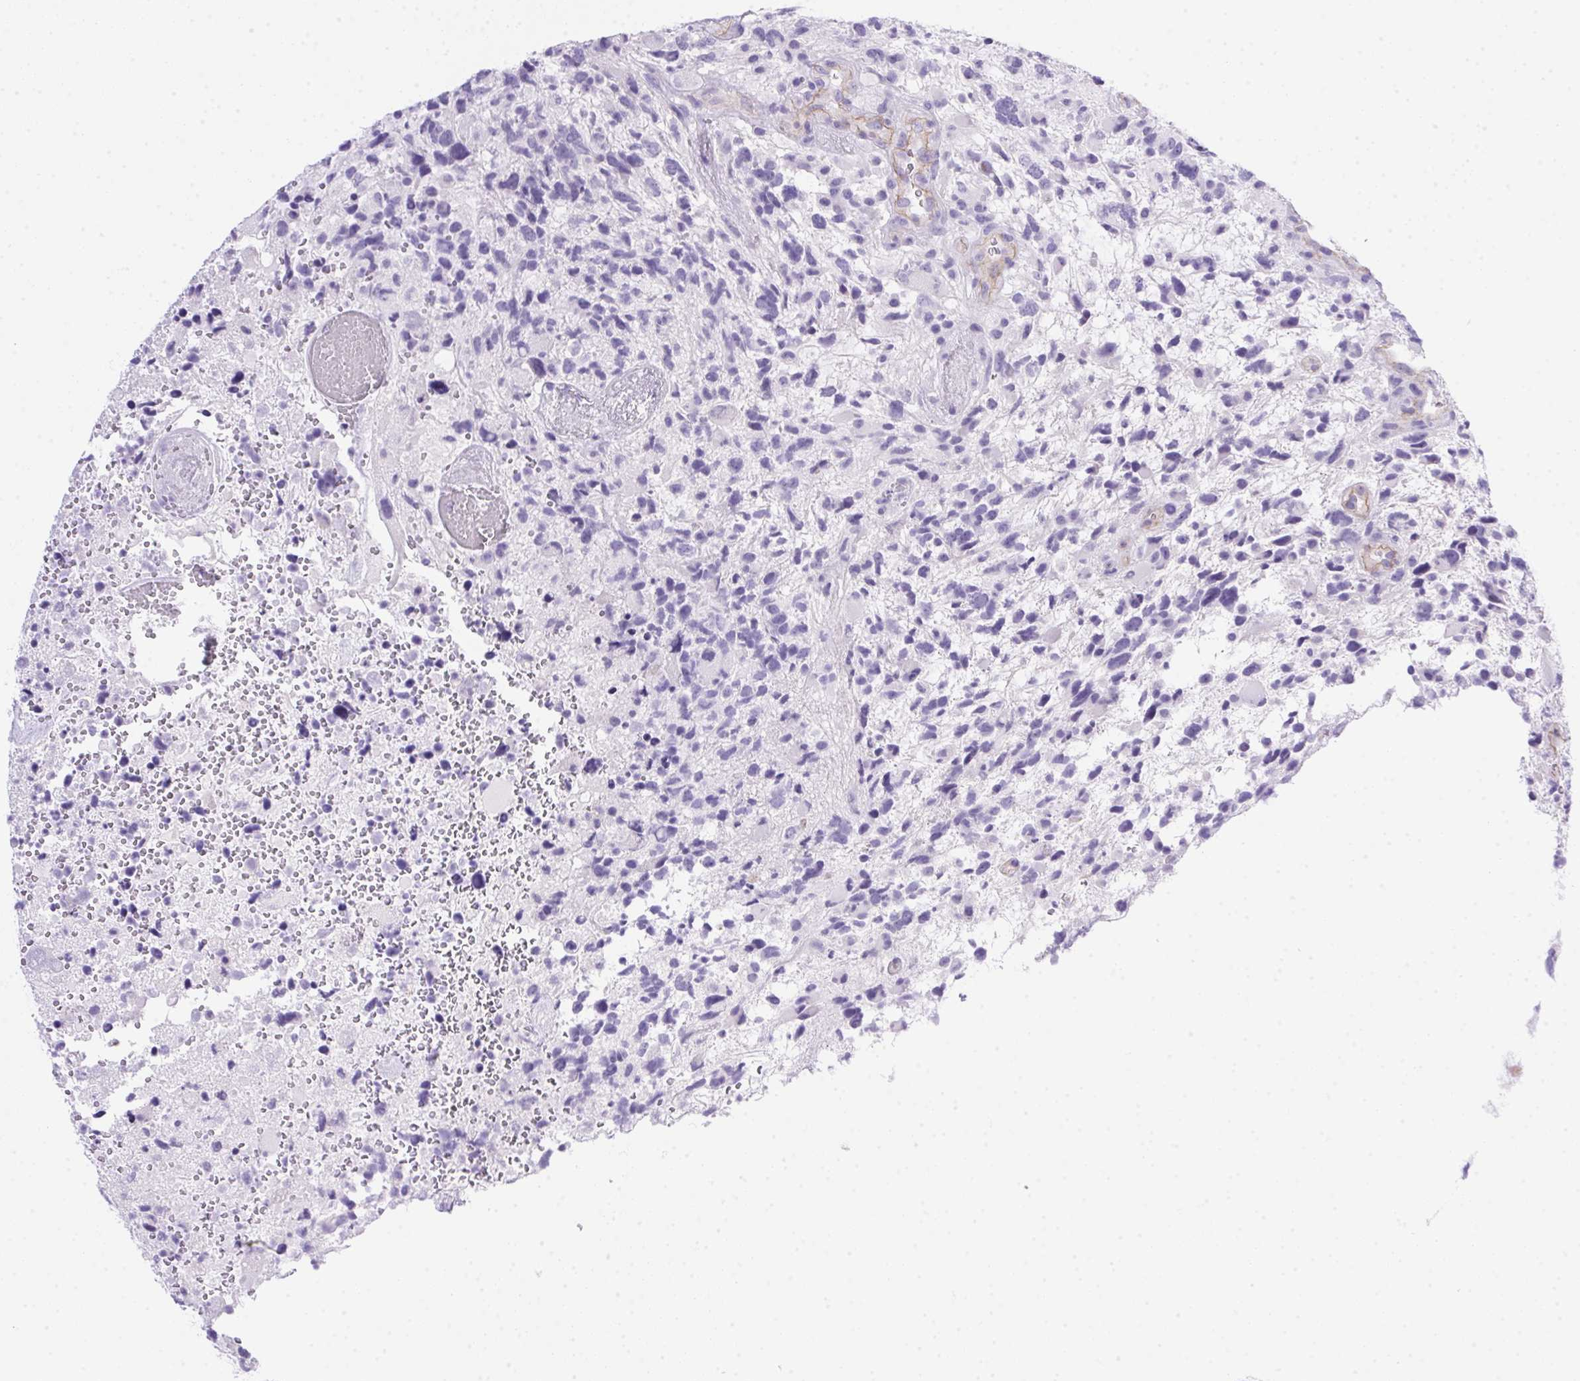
{"staining": {"intensity": "negative", "quantity": "none", "location": "none"}, "tissue": "glioma", "cell_type": "Tumor cells", "image_type": "cancer", "snomed": [{"axis": "morphology", "description": "Glioma, malignant, High grade"}, {"axis": "topography", "description": "Brain"}], "caption": "Immunohistochemistry photomicrograph of malignant high-grade glioma stained for a protein (brown), which reveals no staining in tumor cells.", "gene": "SPACA5B", "patient": {"sex": "female", "age": 71}}